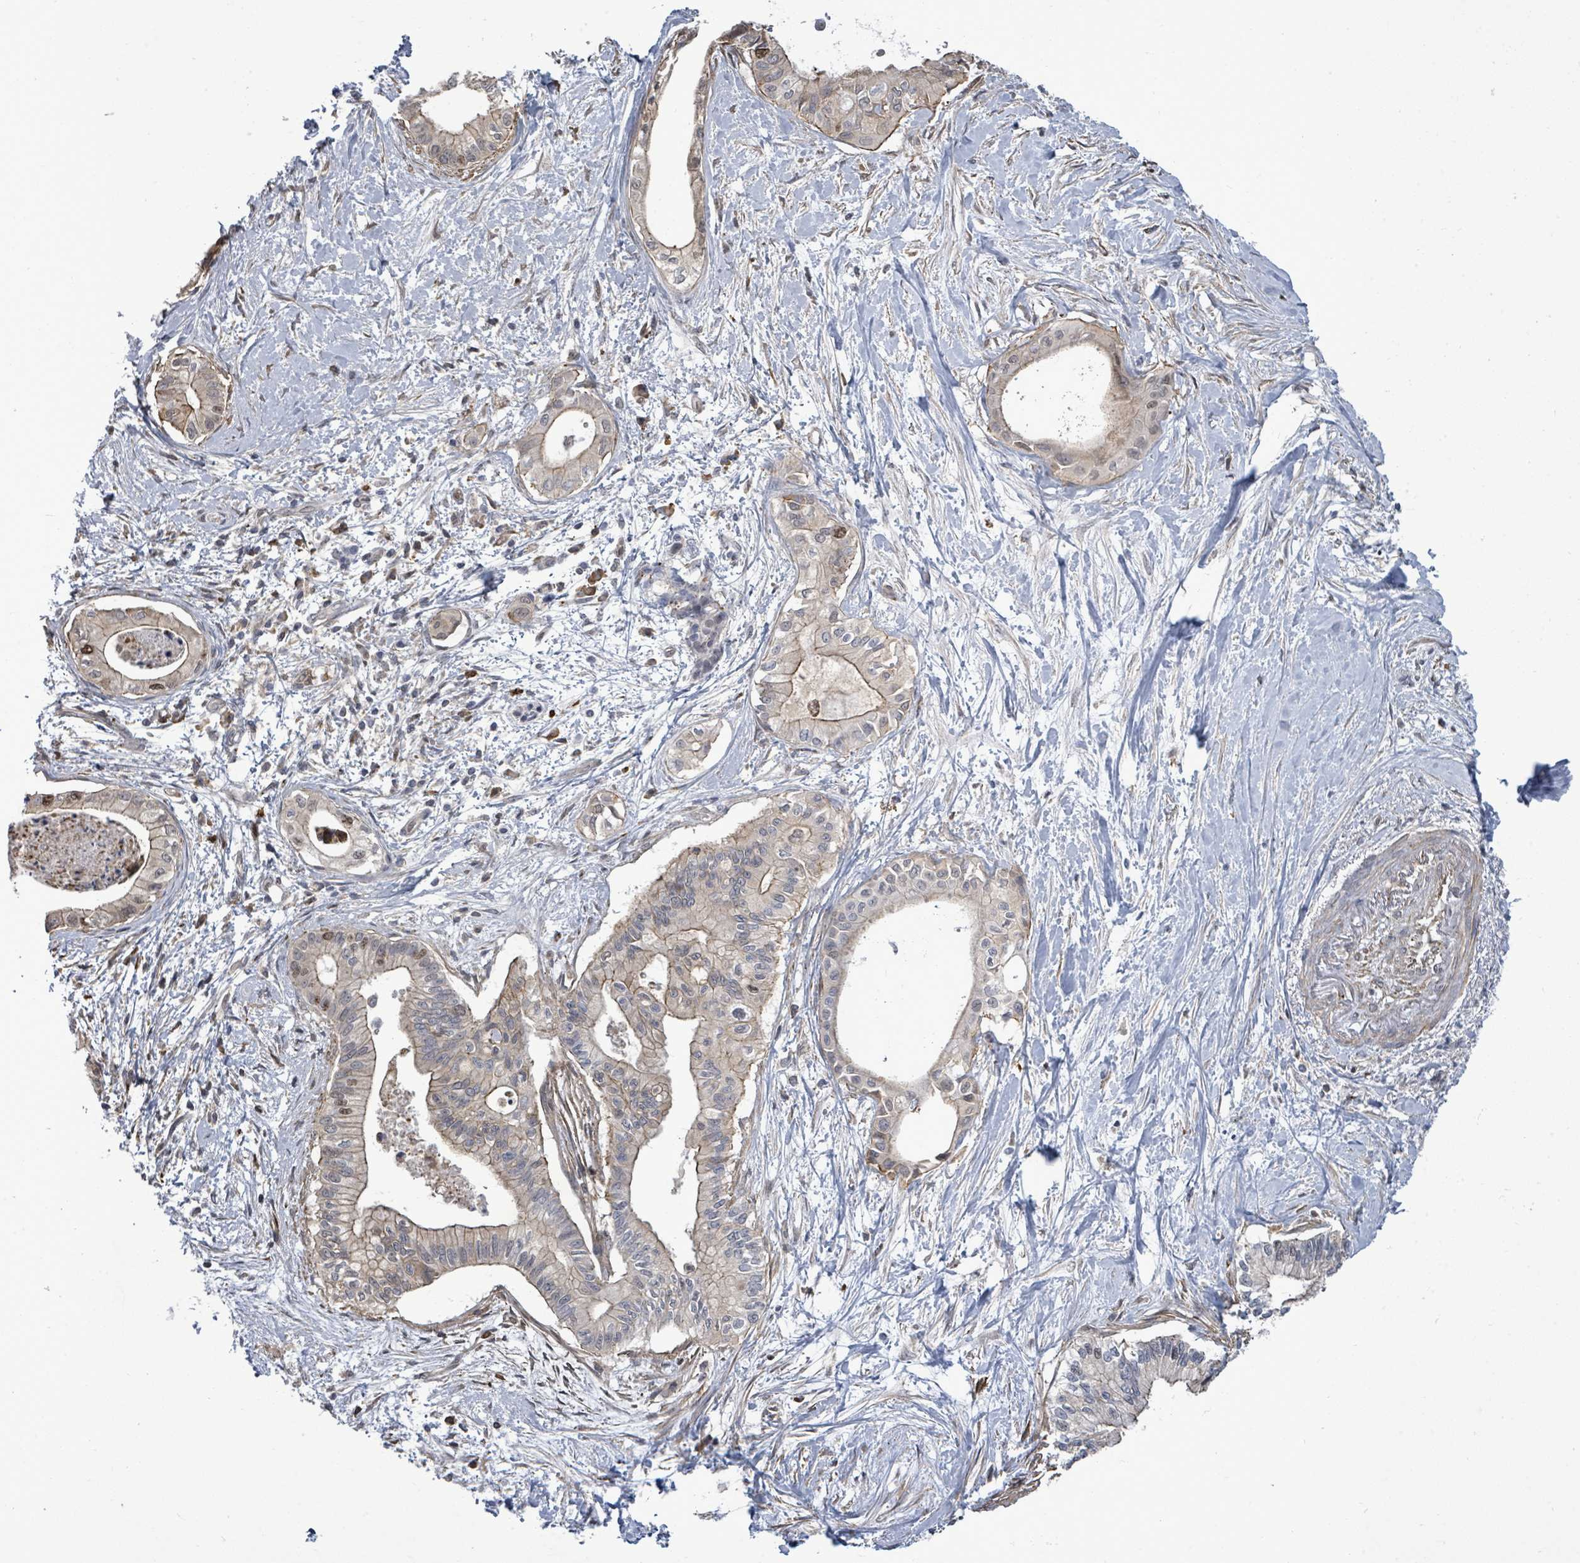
{"staining": {"intensity": "weak", "quantity": "<25%", "location": "cytoplasmic/membranous,nuclear"}, "tissue": "pancreatic cancer", "cell_type": "Tumor cells", "image_type": "cancer", "snomed": [{"axis": "morphology", "description": "Adenocarcinoma, NOS"}, {"axis": "topography", "description": "Pancreas"}], "caption": "This is an IHC histopathology image of pancreatic cancer. There is no expression in tumor cells.", "gene": "PAPSS1", "patient": {"sex": "male", "age": 78}}